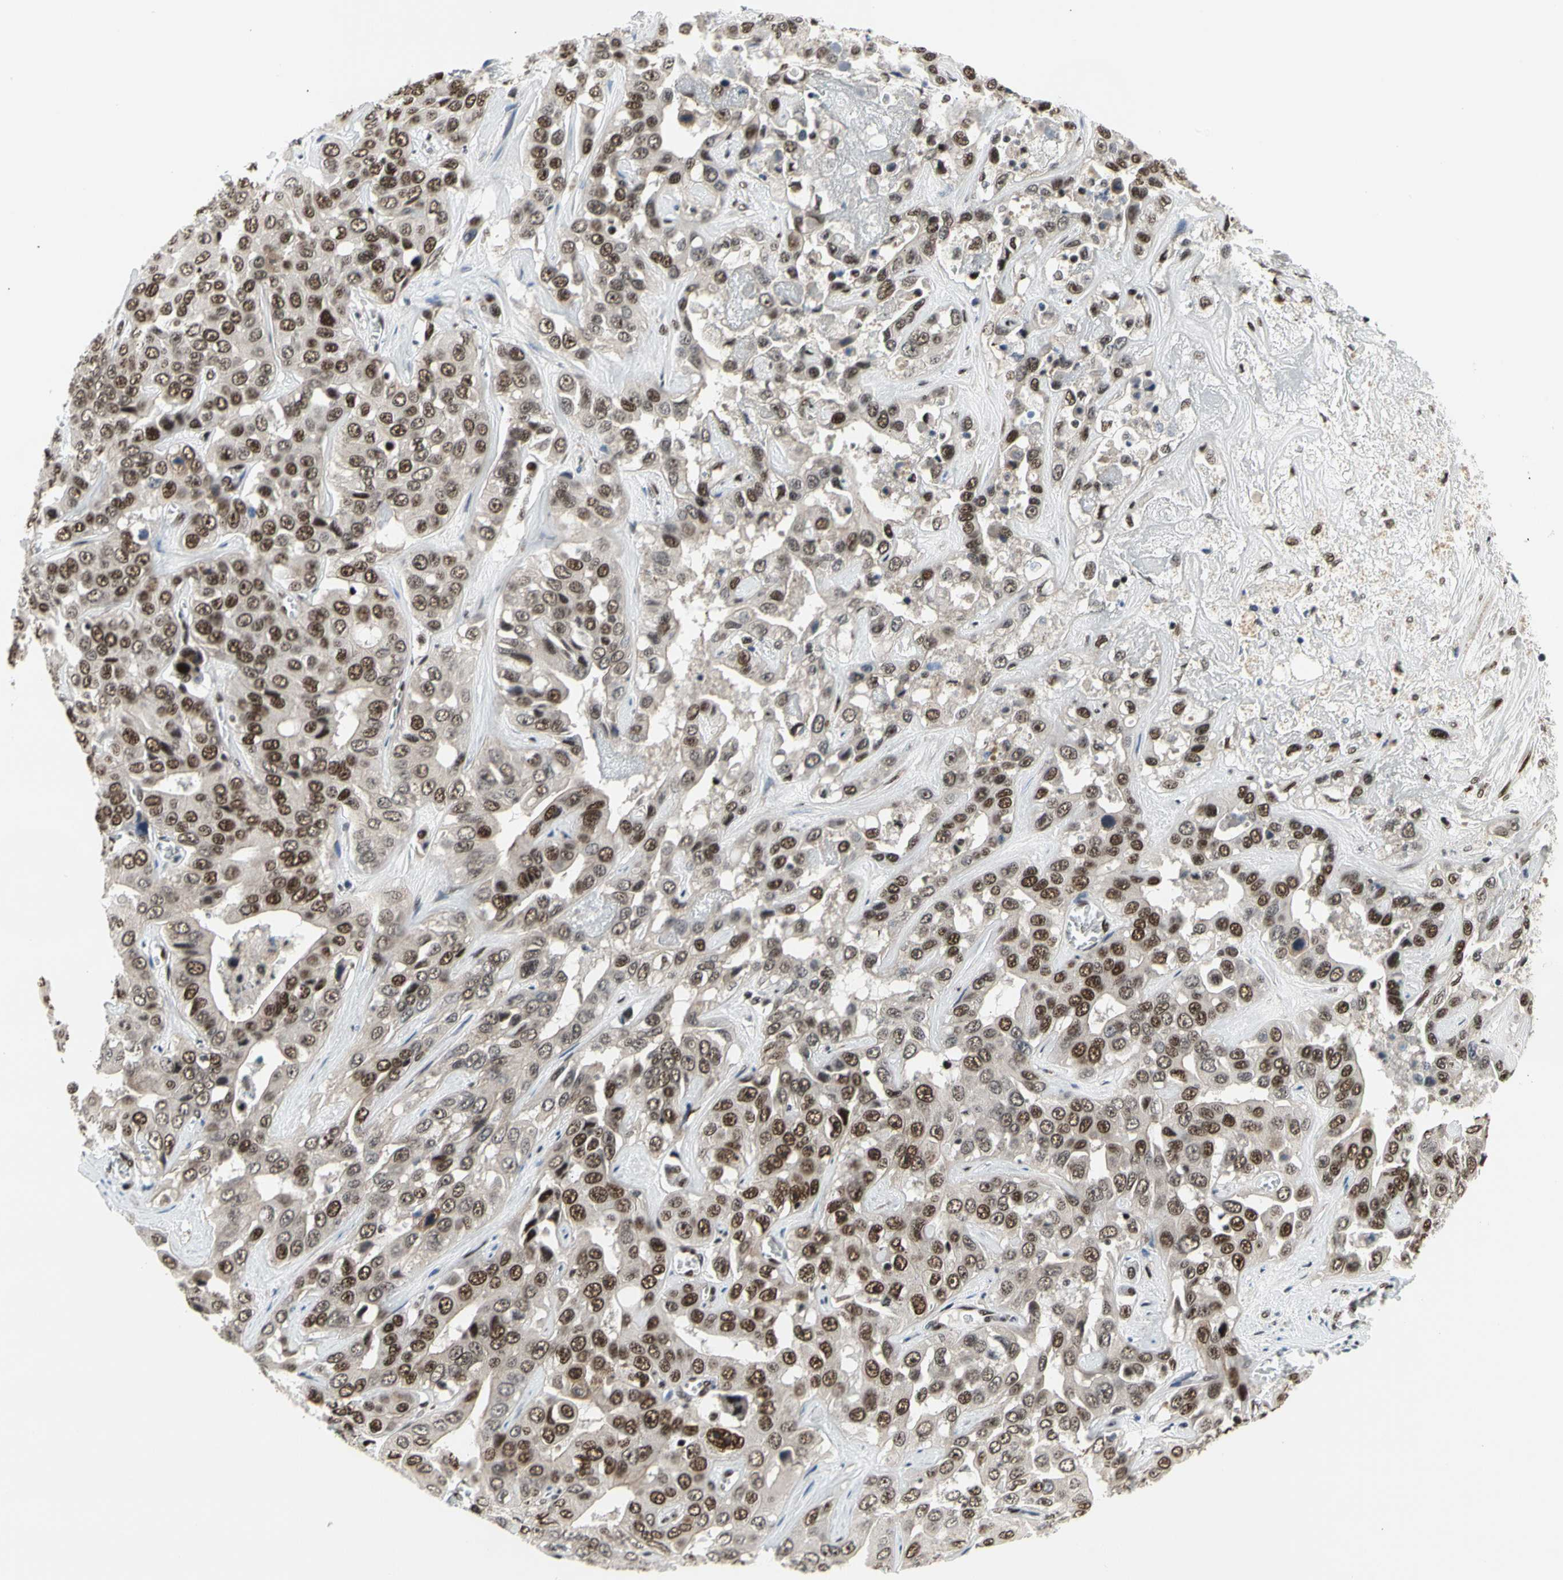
{"staining": {"intensity": "strong", "quantity": ">75%", "location": "cytoplasmic/membranous,nuclear"}, "tissue": "liver cancer", "cell_type": "Tumor cells", "image_type": "cancer", "snomed": [{"axis": "morphology", "description": "Cholangiocarcinoma"}, {"axis": "topography", "description": "Liver"}], "caption": "IHC micrograph of human cholangiocarcinoma (liver) stained for a protein (brown), which displays high levels of strong cytoplasmic/membranous and nuclear staining in about >75% of tumor cells.", "gene": "SRSF11", "patient": {"sex": "female", "age": 52}}